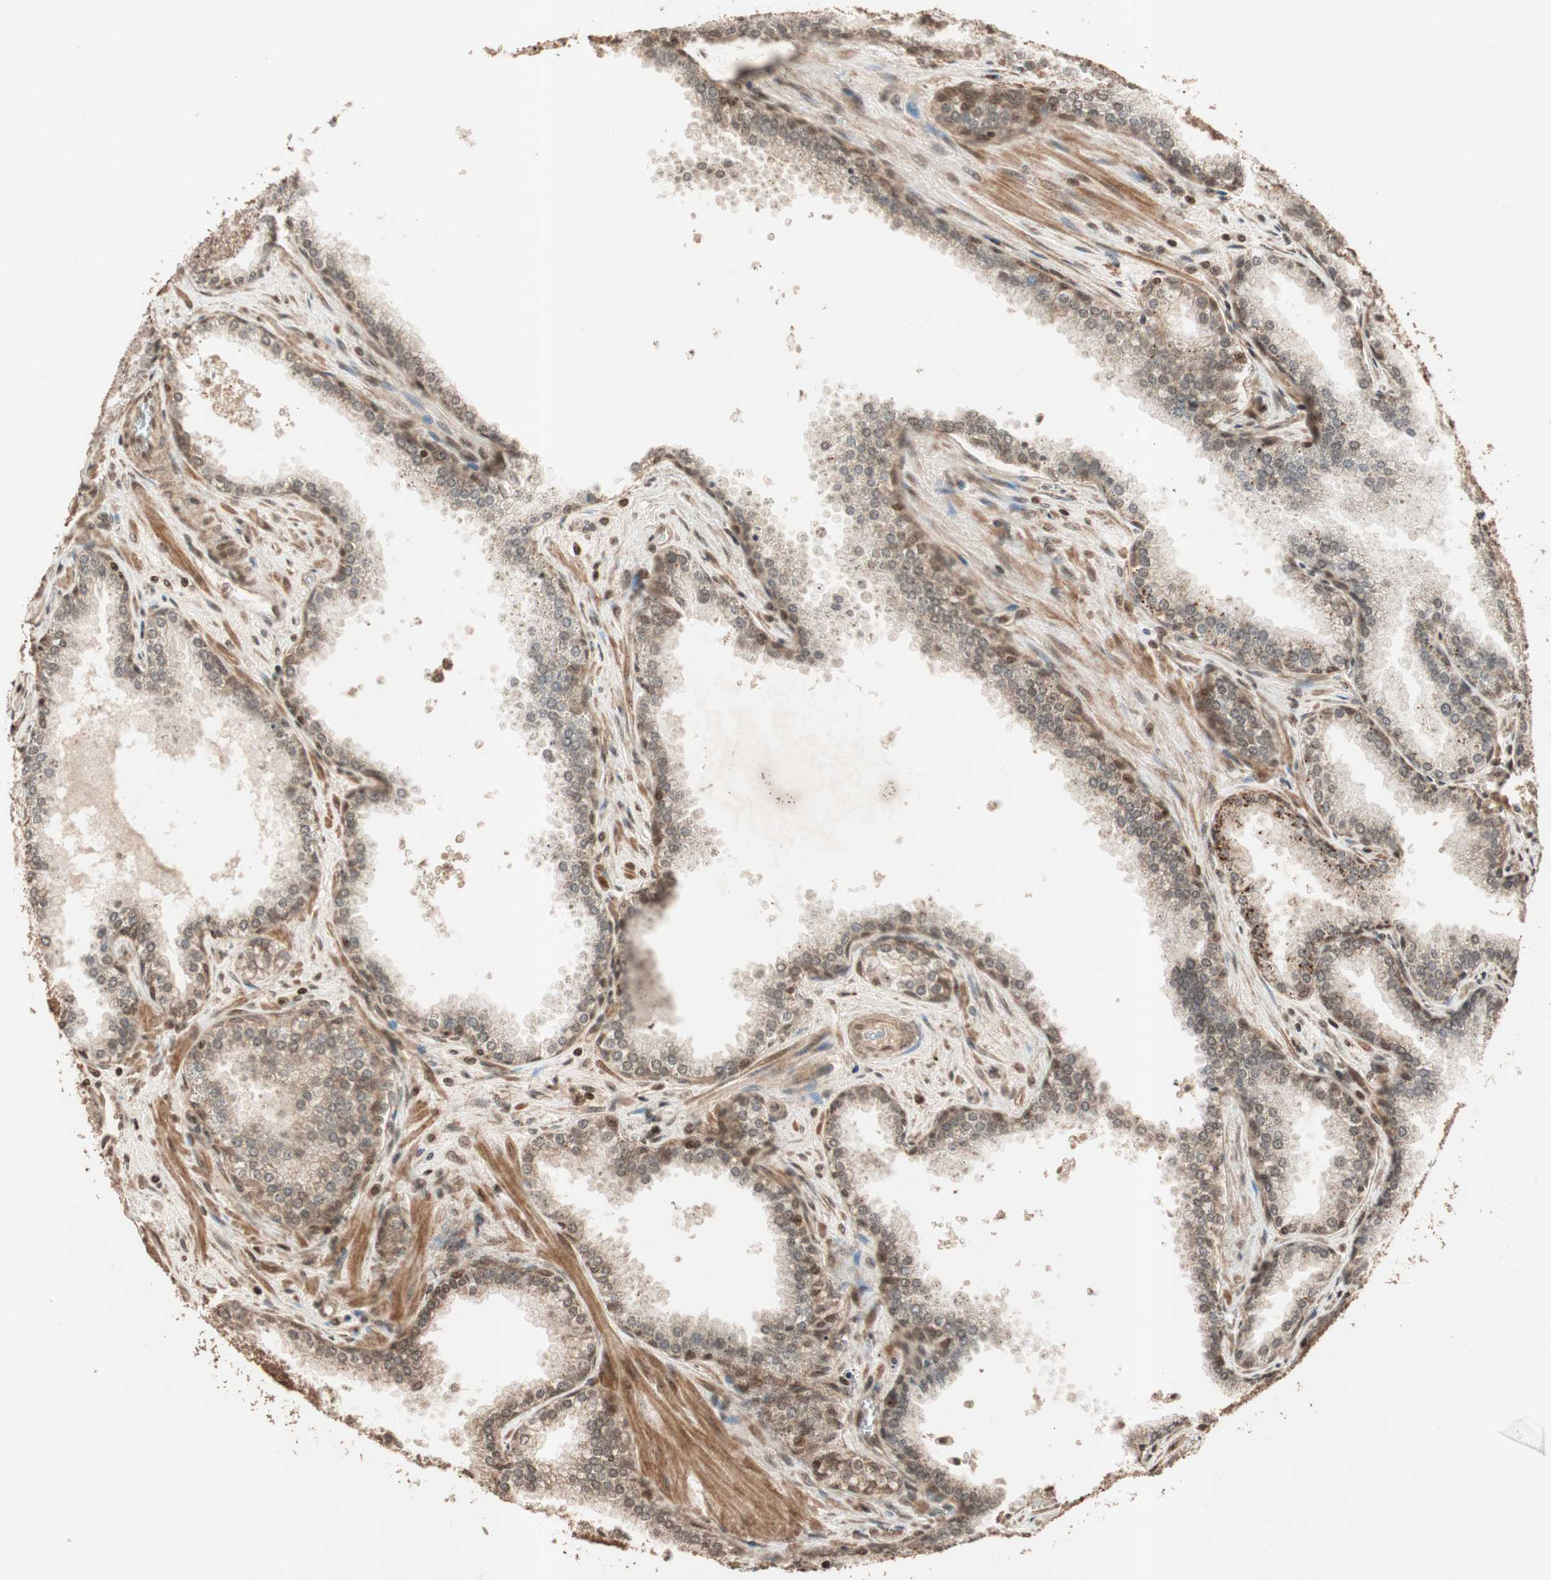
{"staining": {"intensity": "strong", "quantity": ">75%", "location": "cytoplasmic/membranous,nuclear"}, "tissue": "prostate cancer", "cell_type": "Tumor cells", "image_type": "cancer", "snomed": [{"axis": "morphology", "description": "Adenocarcinoma, Low grade"}, {"axis": "topography", "description": "Prostate"}], "caption": "The micrograph displays immunohistochemical staining of adenocarcinoma (low-grade) (prostate). There is strong cytoplasmic/membranous and nuclear staining is seen in approximately >75% of tumor cells.", "gene": "ALKBH5", "patient": {"sex": "male", "age": 60}}